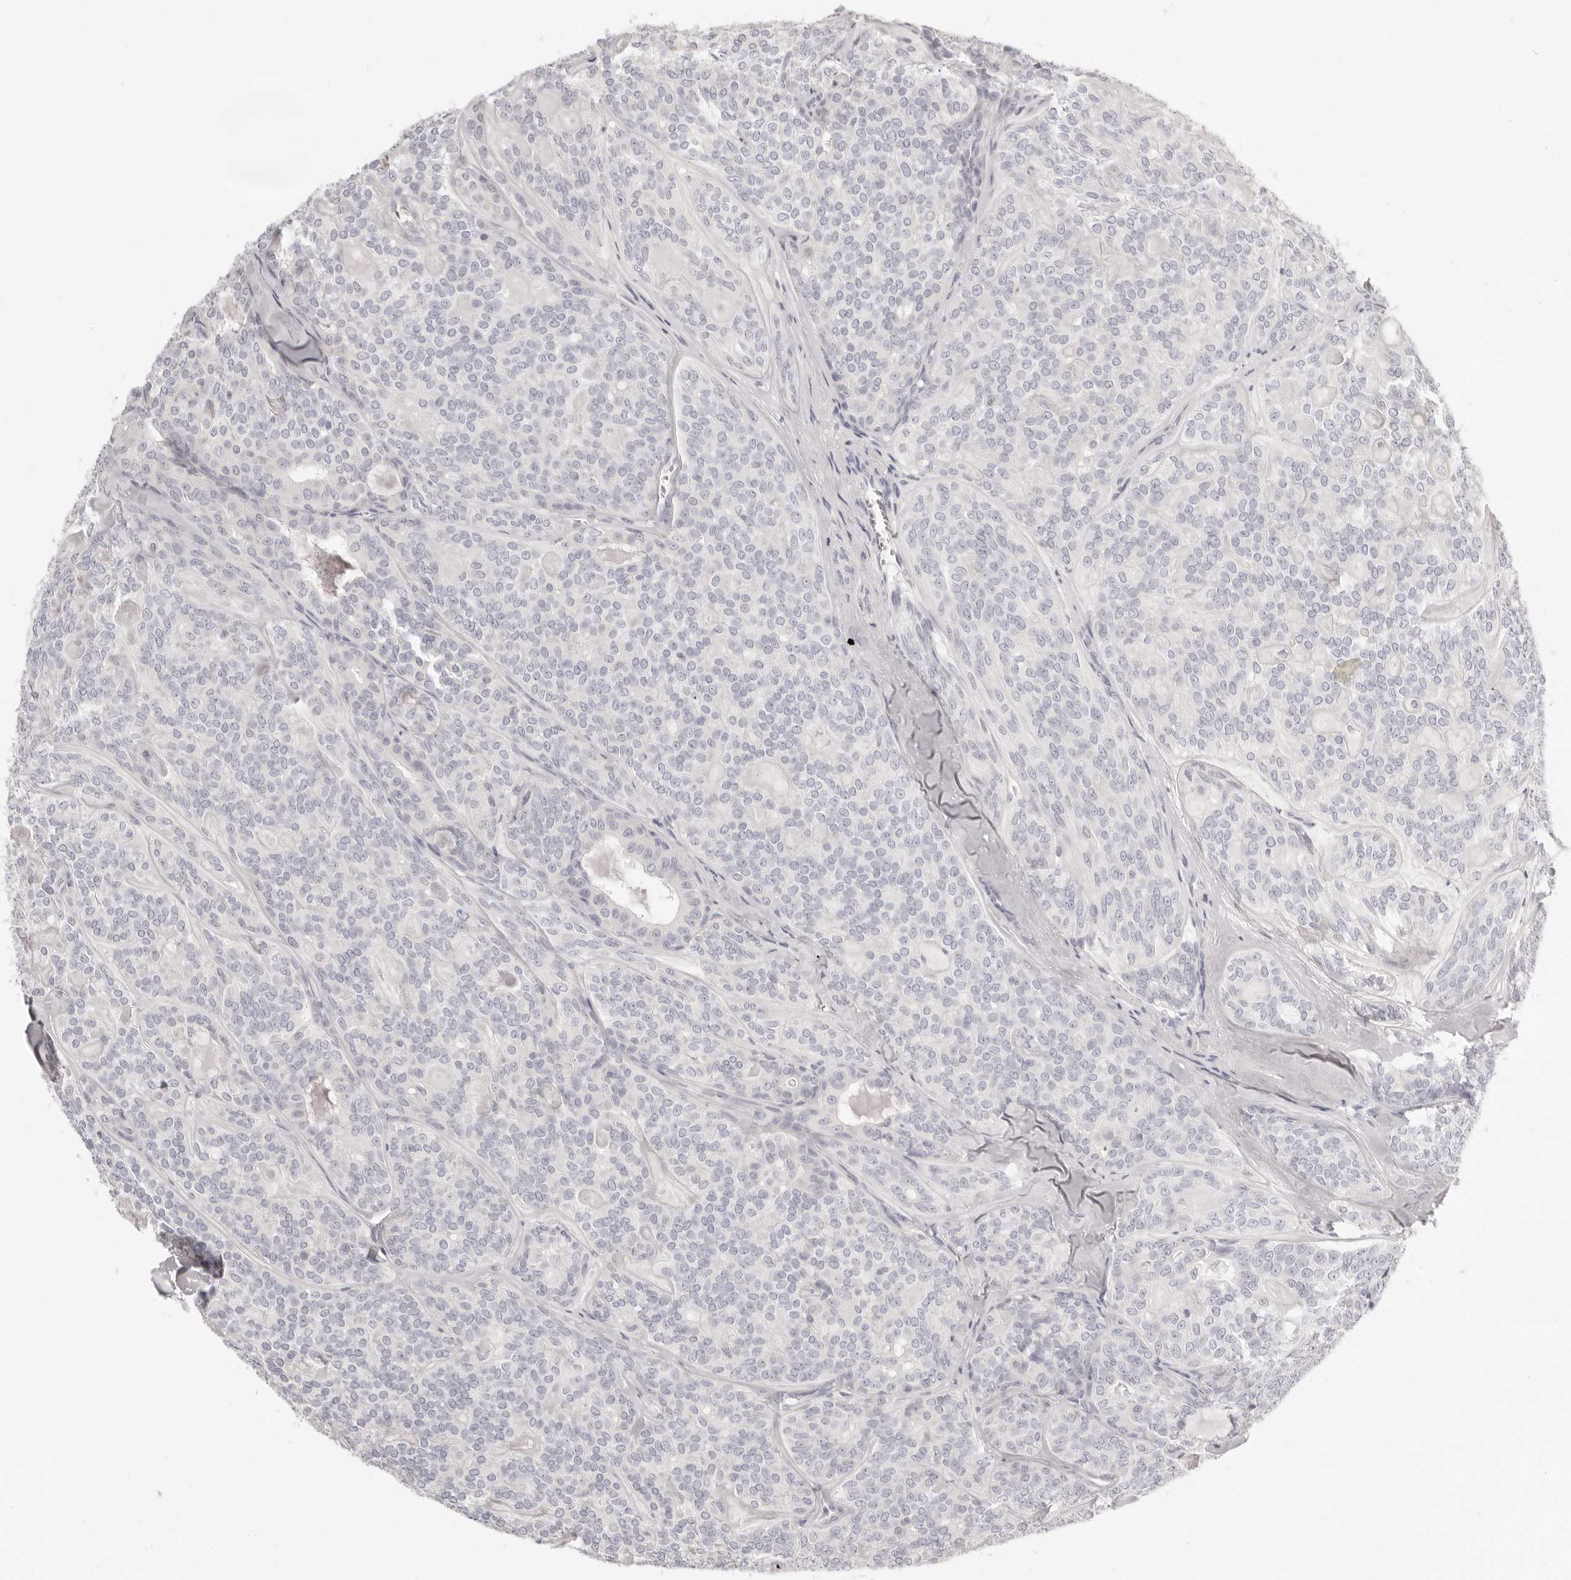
{"staining": {"intensity": "negative", "quantity": "none", "location": "none"}, "tissue": "head and neck cancer", "cell_type": "Tumor cells", "image_type": "cancer", "snomed": [{"axis": "morphology", "description": "Adenocarcinoma, NOS"}, {"axis": "topography", "description": "Head-Neck"}], "caption": "Immunohistochemistry image of adenocarcinoma (head and neck) stained for a protein (brown), which shows no staining in tumor cells.", "gene": "FABP1", "patient": {"sex": "male", "age": 66}}